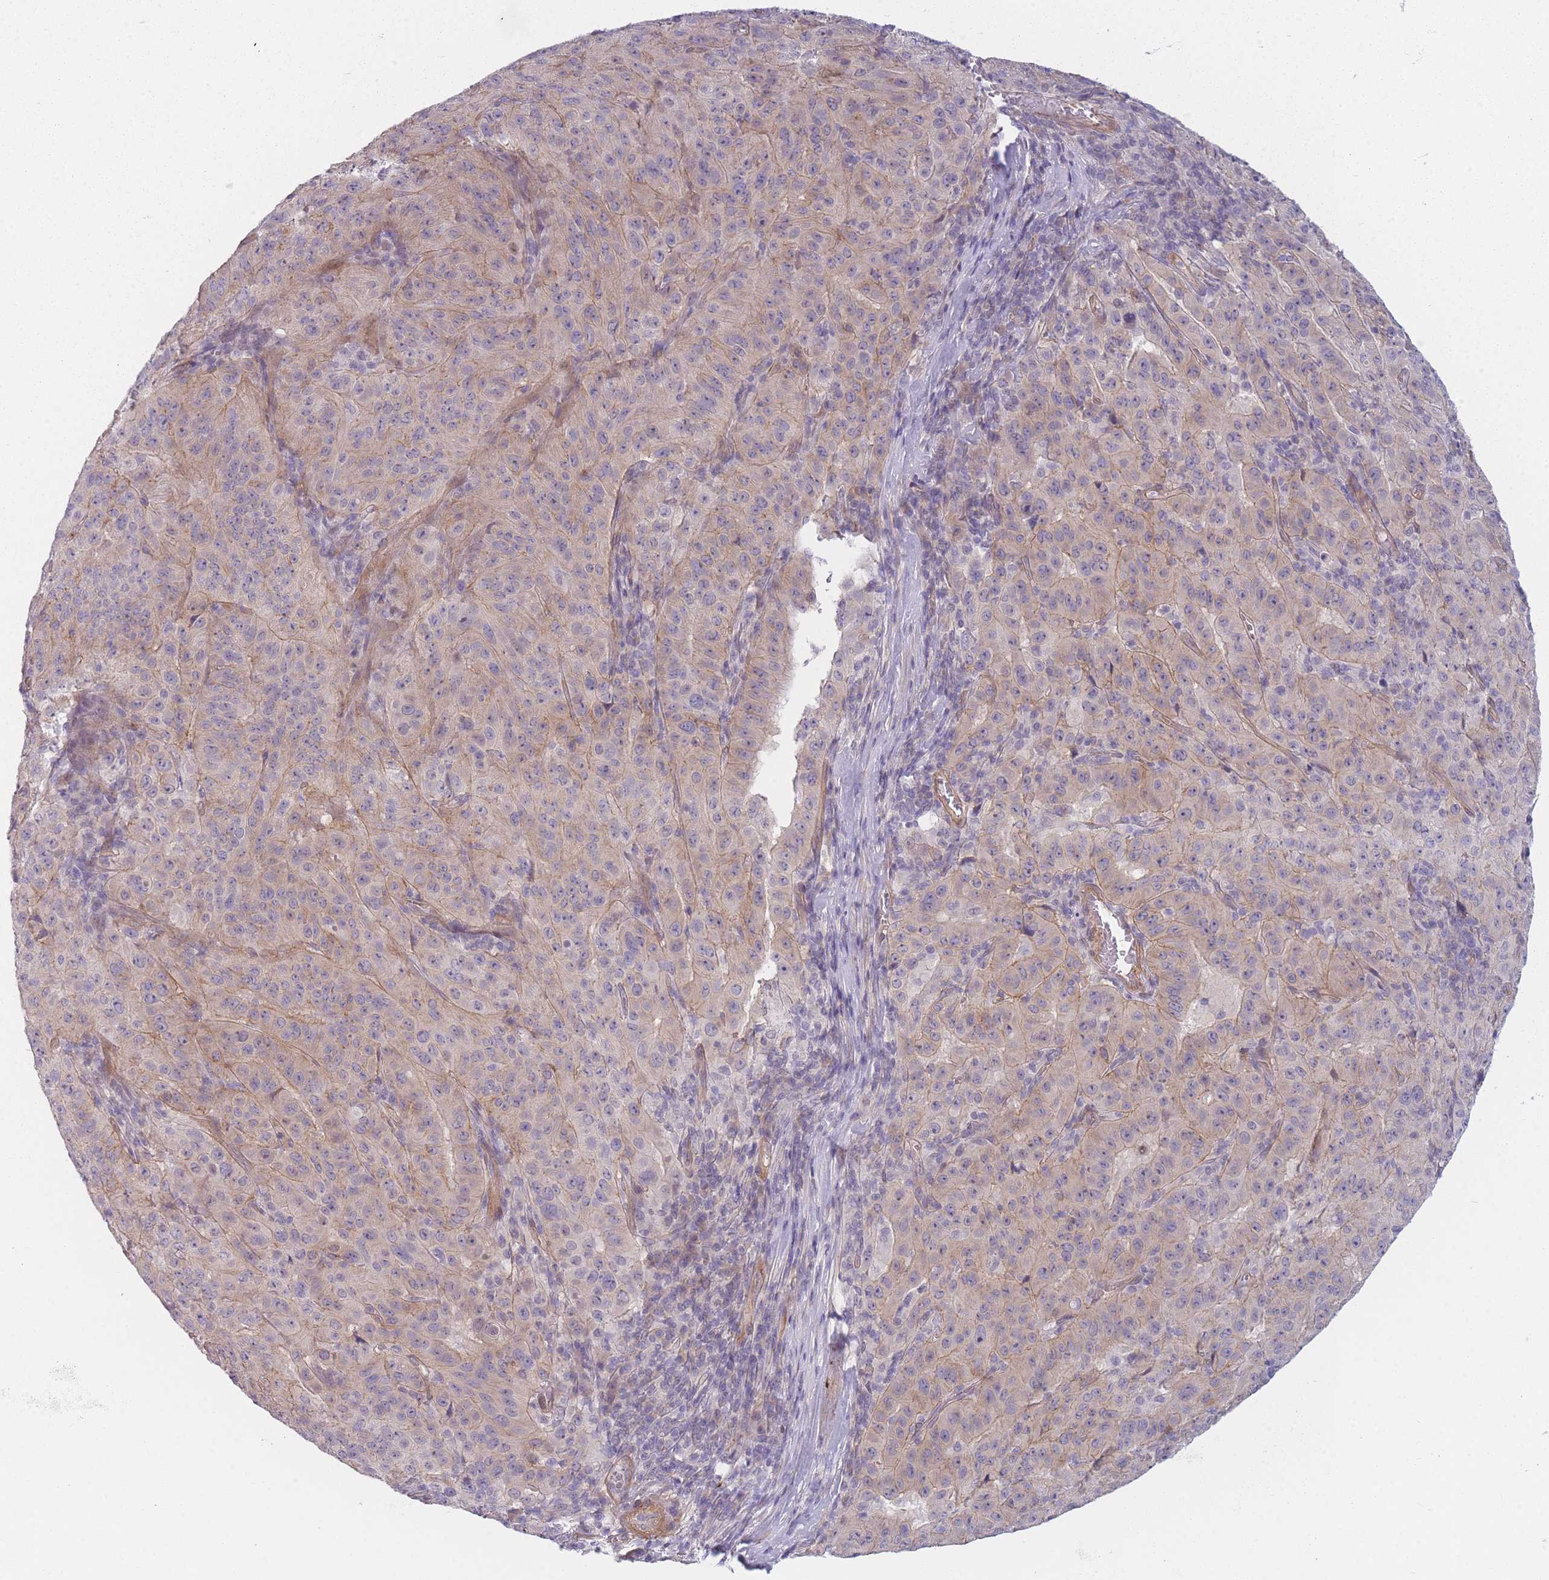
{"staining": {"intensity": "weak", "quantity": "<25%", "location": "cytoplasmic/membranous"}, "tissue": "pancreatic cancer", "cell_type": "Tumor cells", "image_type": "cancer", "snomed": [{"axis": "morphology", "description": "Adenocarcinoma, NOS"}, {"axis": "topography", "description": "Pancreas"}], "caption": "DAB immunohistochemical staining of pancreatic cancer (adenocarcinoma) reveals no significant positivity in tumor cells.", "gene": "SLC7A6", "patient": {"sex": "male", "age": 63}}